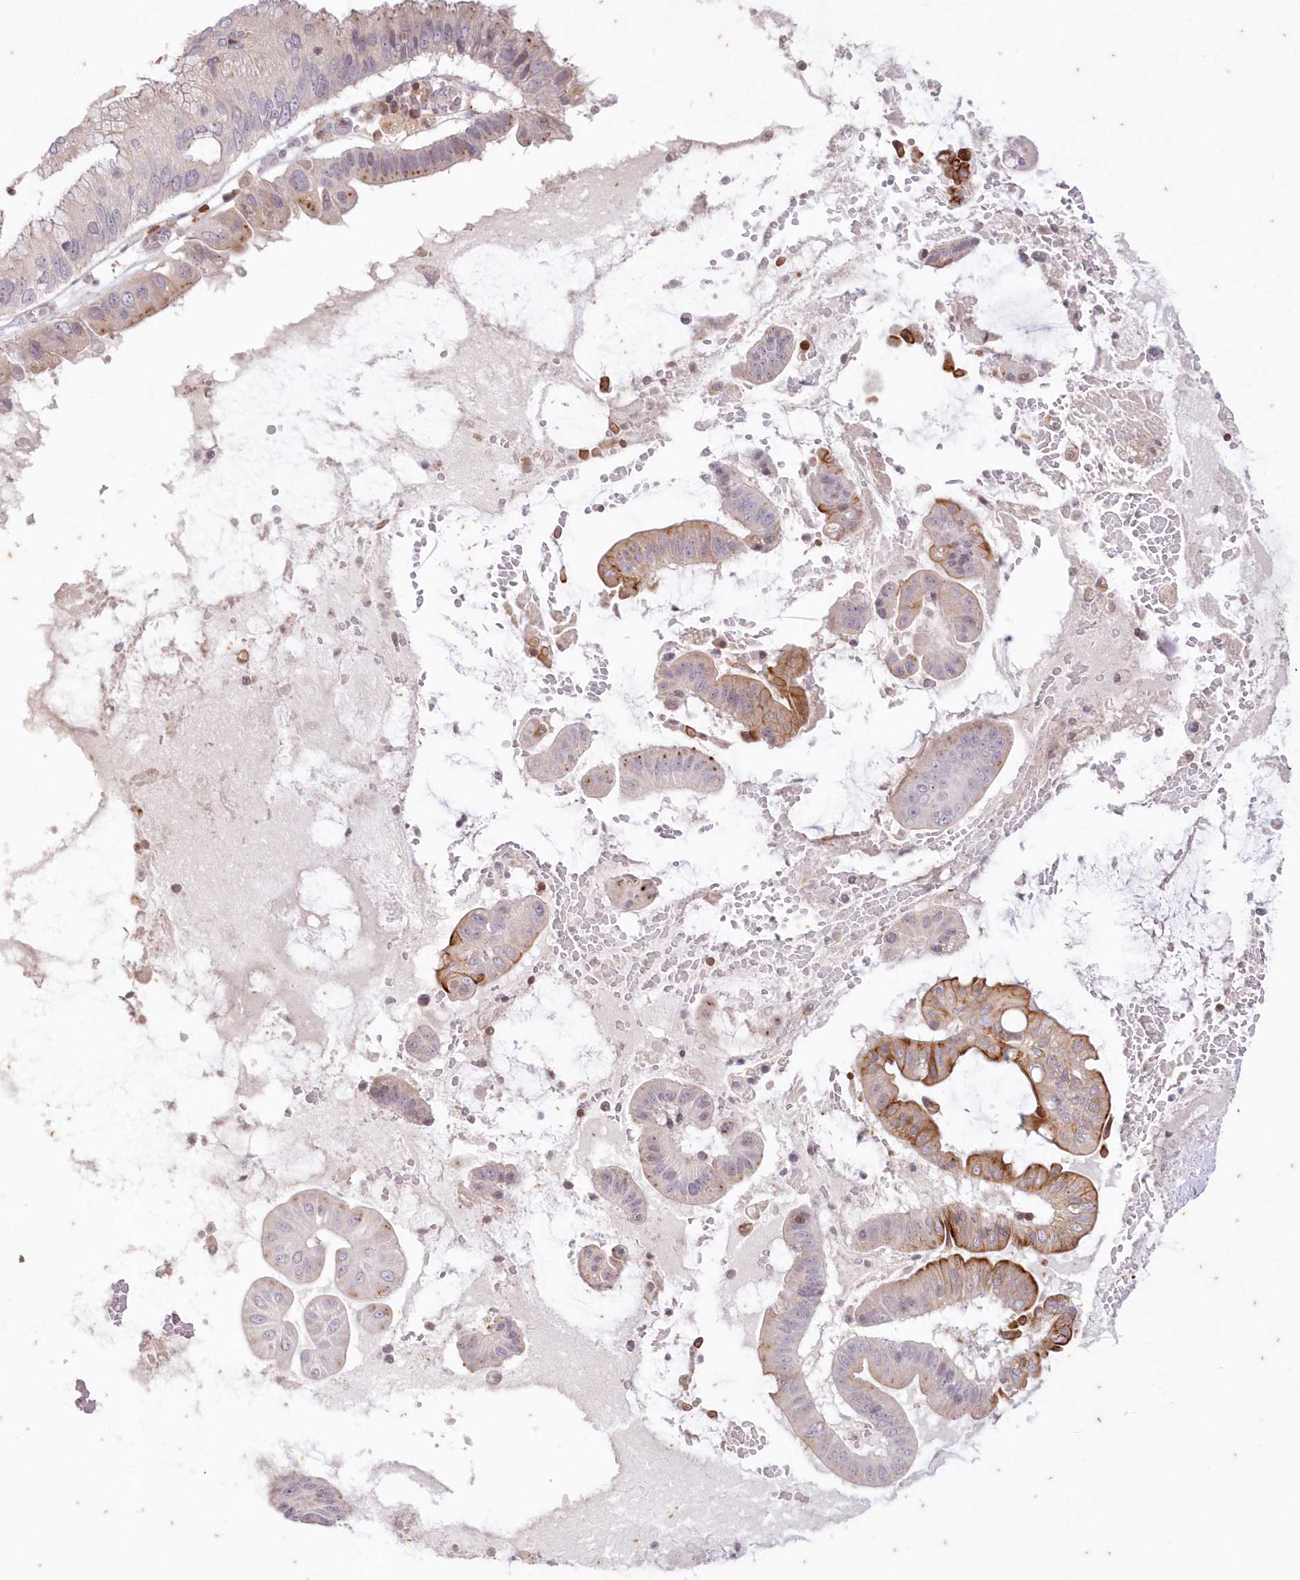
{"staining": {"intensity": "strong", "quantity": "<25%", "location": "cytoplasmic/membranous"}, "tissue": "pancreatic cancer", "cell_type": "Tumor cells", "image_type": "cancer", "snomed": [{"axis": "morphology", "description": "Inflammation, NOS"}, {"axis": "morphology", "description": "Adenocarcinoma, NOS"}, {"axis": "topography", "description": "Pancreas"}], "caption": "The immunohistochemical stain shows strong cytoplasmic/membranous expression in tumor cells of pancreatic cancer tissue.", "gene": "MTMR3", "patient": {"sex": "female", "age": 56}}